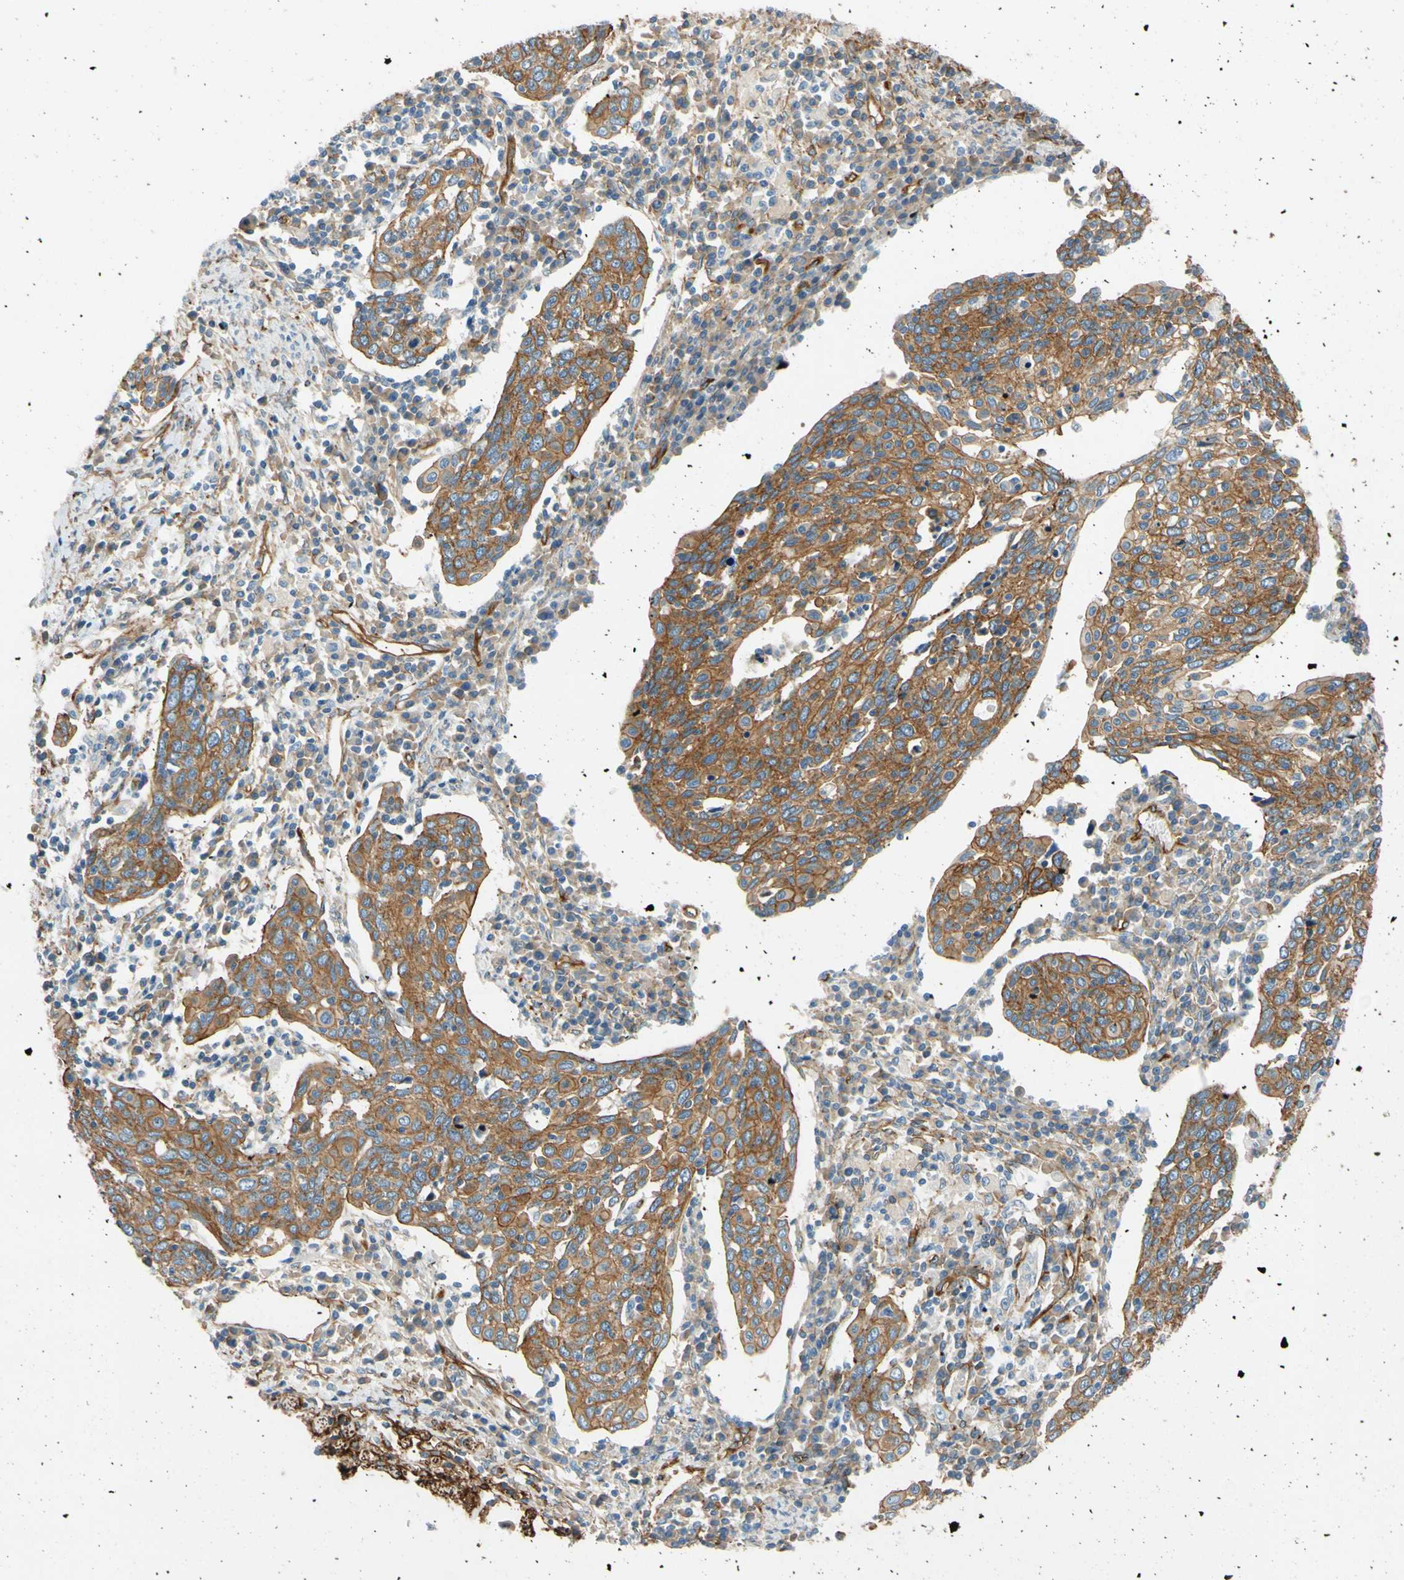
{"staining": {"intensity": "strong", "quantity": ">75%", "location": "cytoplasmic/membranous"}, "tissue": "cervical cancer", "cell_type": "Tumor cells", "image_type": "cancer", "snomed": [{"axis": "morphology", "description": "Squamous cell carcinoma, NOS"}, {"axis": "topography", "description": "Cervix"}], "caption": "Approximately >75% of tumor cells in cervical cancer exhibit strong cytoplasmic/membranous protein positivity as visualized by brown immunohistochemical staining.", "gene": "SPTAN1", "patient": {"sex": "female", "age": 40}}